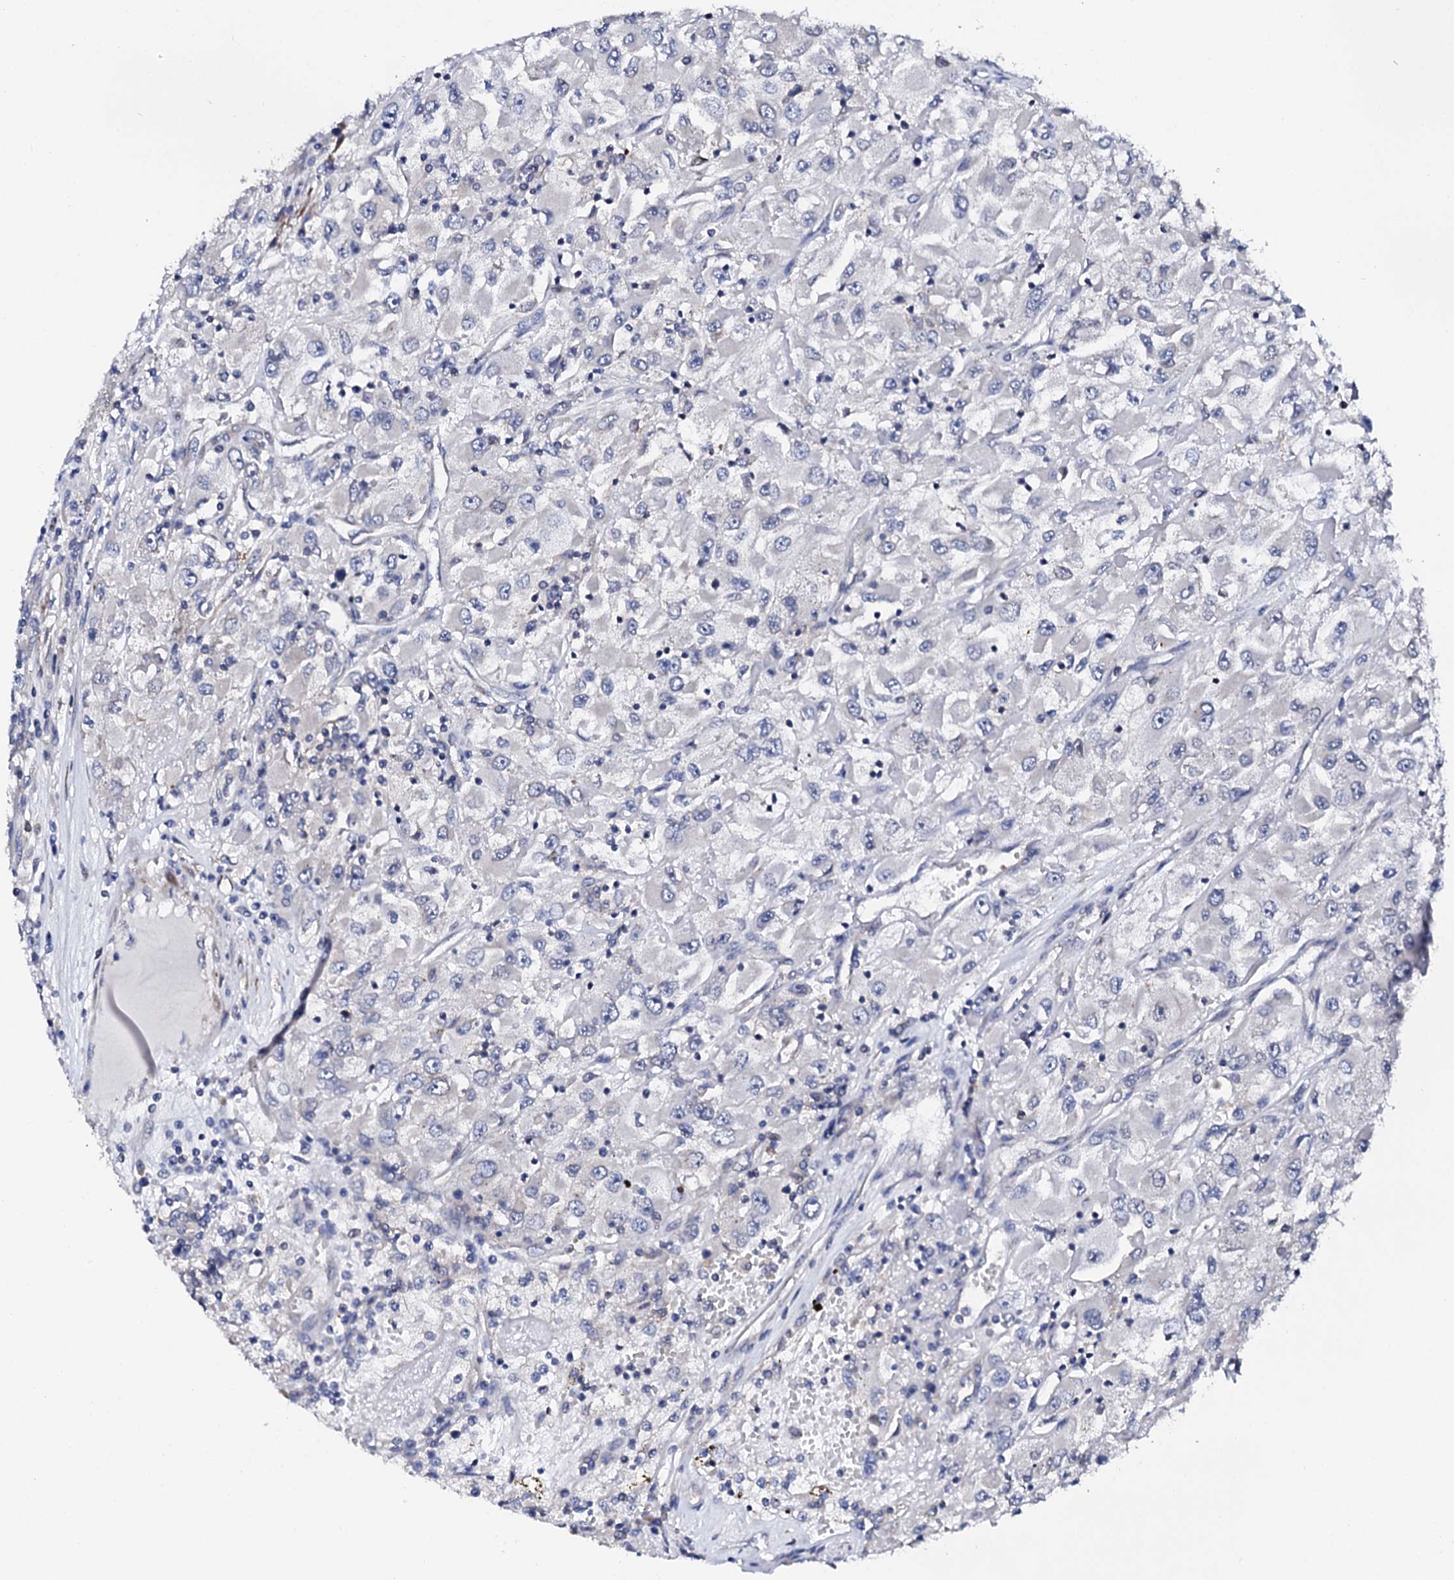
{"staining": {"intensity": "negative", "quantity": "none", "location": "none"}, "tissue": "renal cancer", "cell_type": "Tumor cells", "image_type": "cancer", "snomed": [{"axis": "morphology", "description": "Adenocarcinoma, NOS"}, {"axis": "topography", "description": "Kidney"}], "caption": "Immunohistochemical staining of renal cancer displays no significant expression in tumor cells.", "gene": "NUP58", "patient": {"sex": "female", "age": 52}}